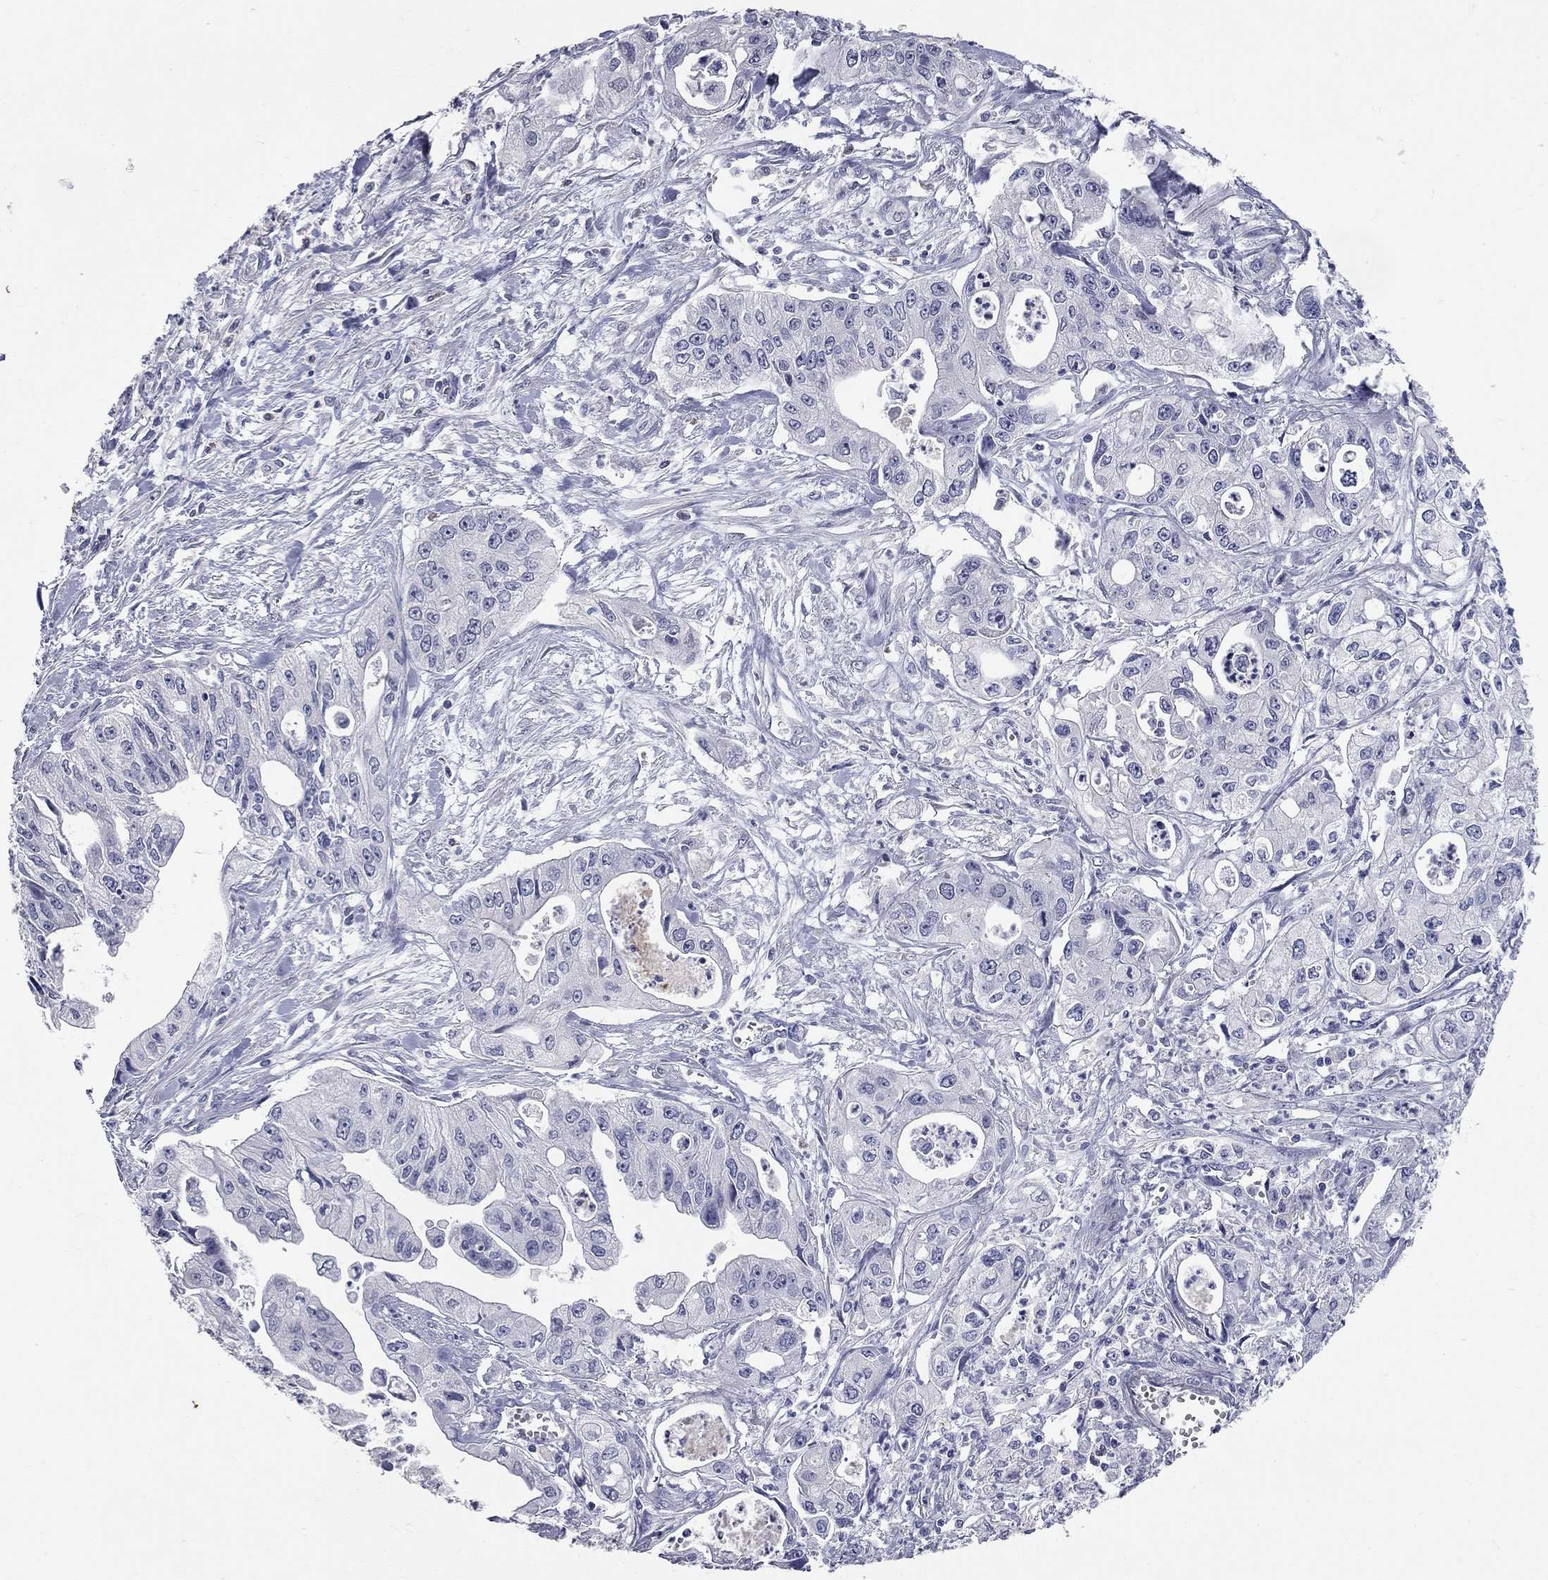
{"staining": {"intensity": "negative", "quantity": "none", "location": "none"}, "tissue": "pancreatic cancer", "cell_type": "Tumor cells", "image_type": "cancer", "snomed": [{"axis": "morphology", "description": "Adenocarcinoma, NOS"}, {"axis": "topography", "description": "Pancreas"}], "caption": "Protein analysis of pancreatic cancer (adenocarcinoma) reveals no significant expression in tumor cells.", "gene": "SYT12", "patient": {"sex": "male", "age": 70}}